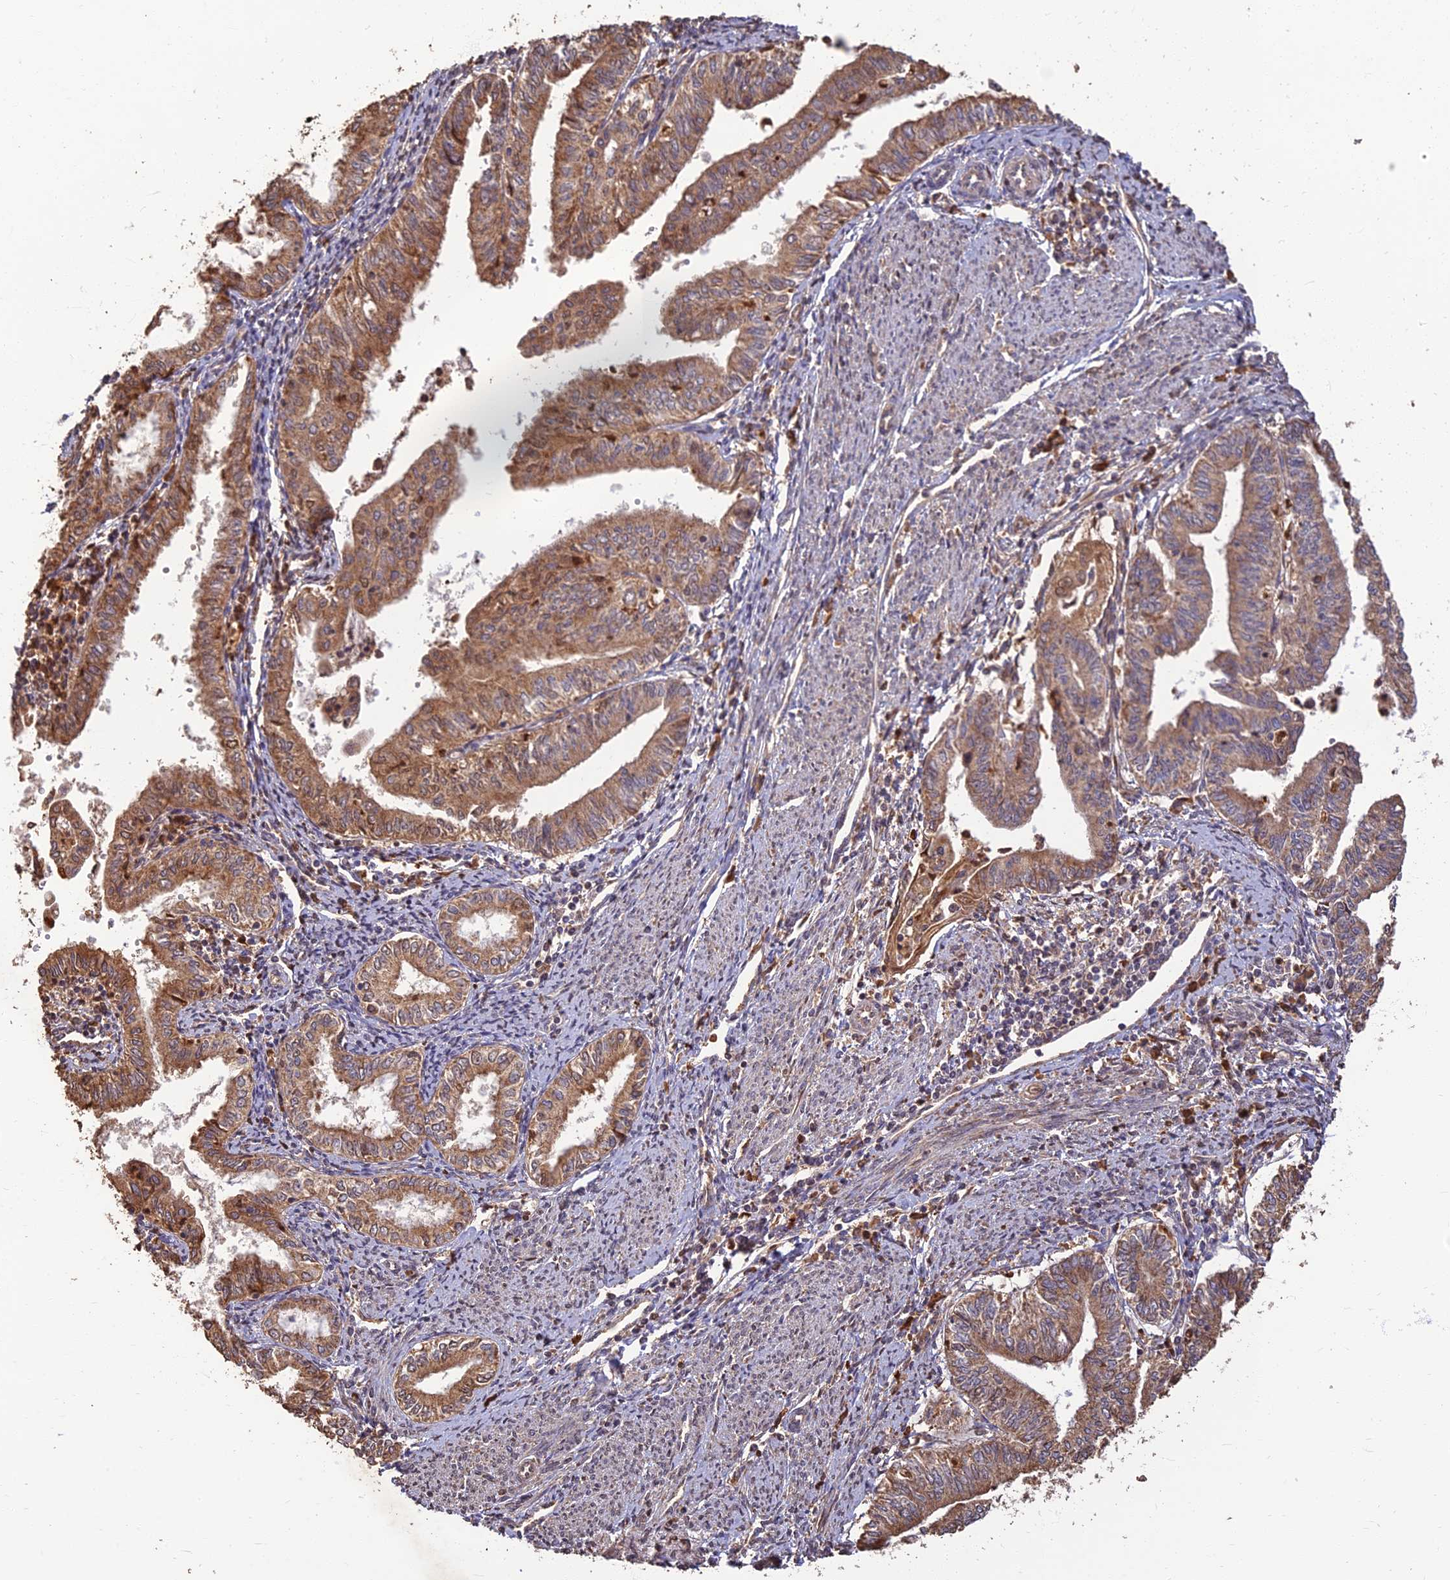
{"staining": {"intensity": "moderate", "quantity": ">75%", "location": "cytoplasmic/membranous"}, "tissue": "endometrial cancer", "cell_type": "Tumor cells", "image_type": "cancer", "snomed": [{"axis": "morphology", "description": "Adenocarcinoma, NOS"}, {"axis": "topography", "description": "Endometrium"}], "caption": "Endometrial adenocarcinoma was stained to show a protein in brown. There is medium levels of moderate cytoplasmic/membranous positivity in approximately >75% of tumor cells. (IHC, brightfield microscopy, high magnification).", "gene": "CORO1C", "patient": {"sex": "female", "age": 66}}